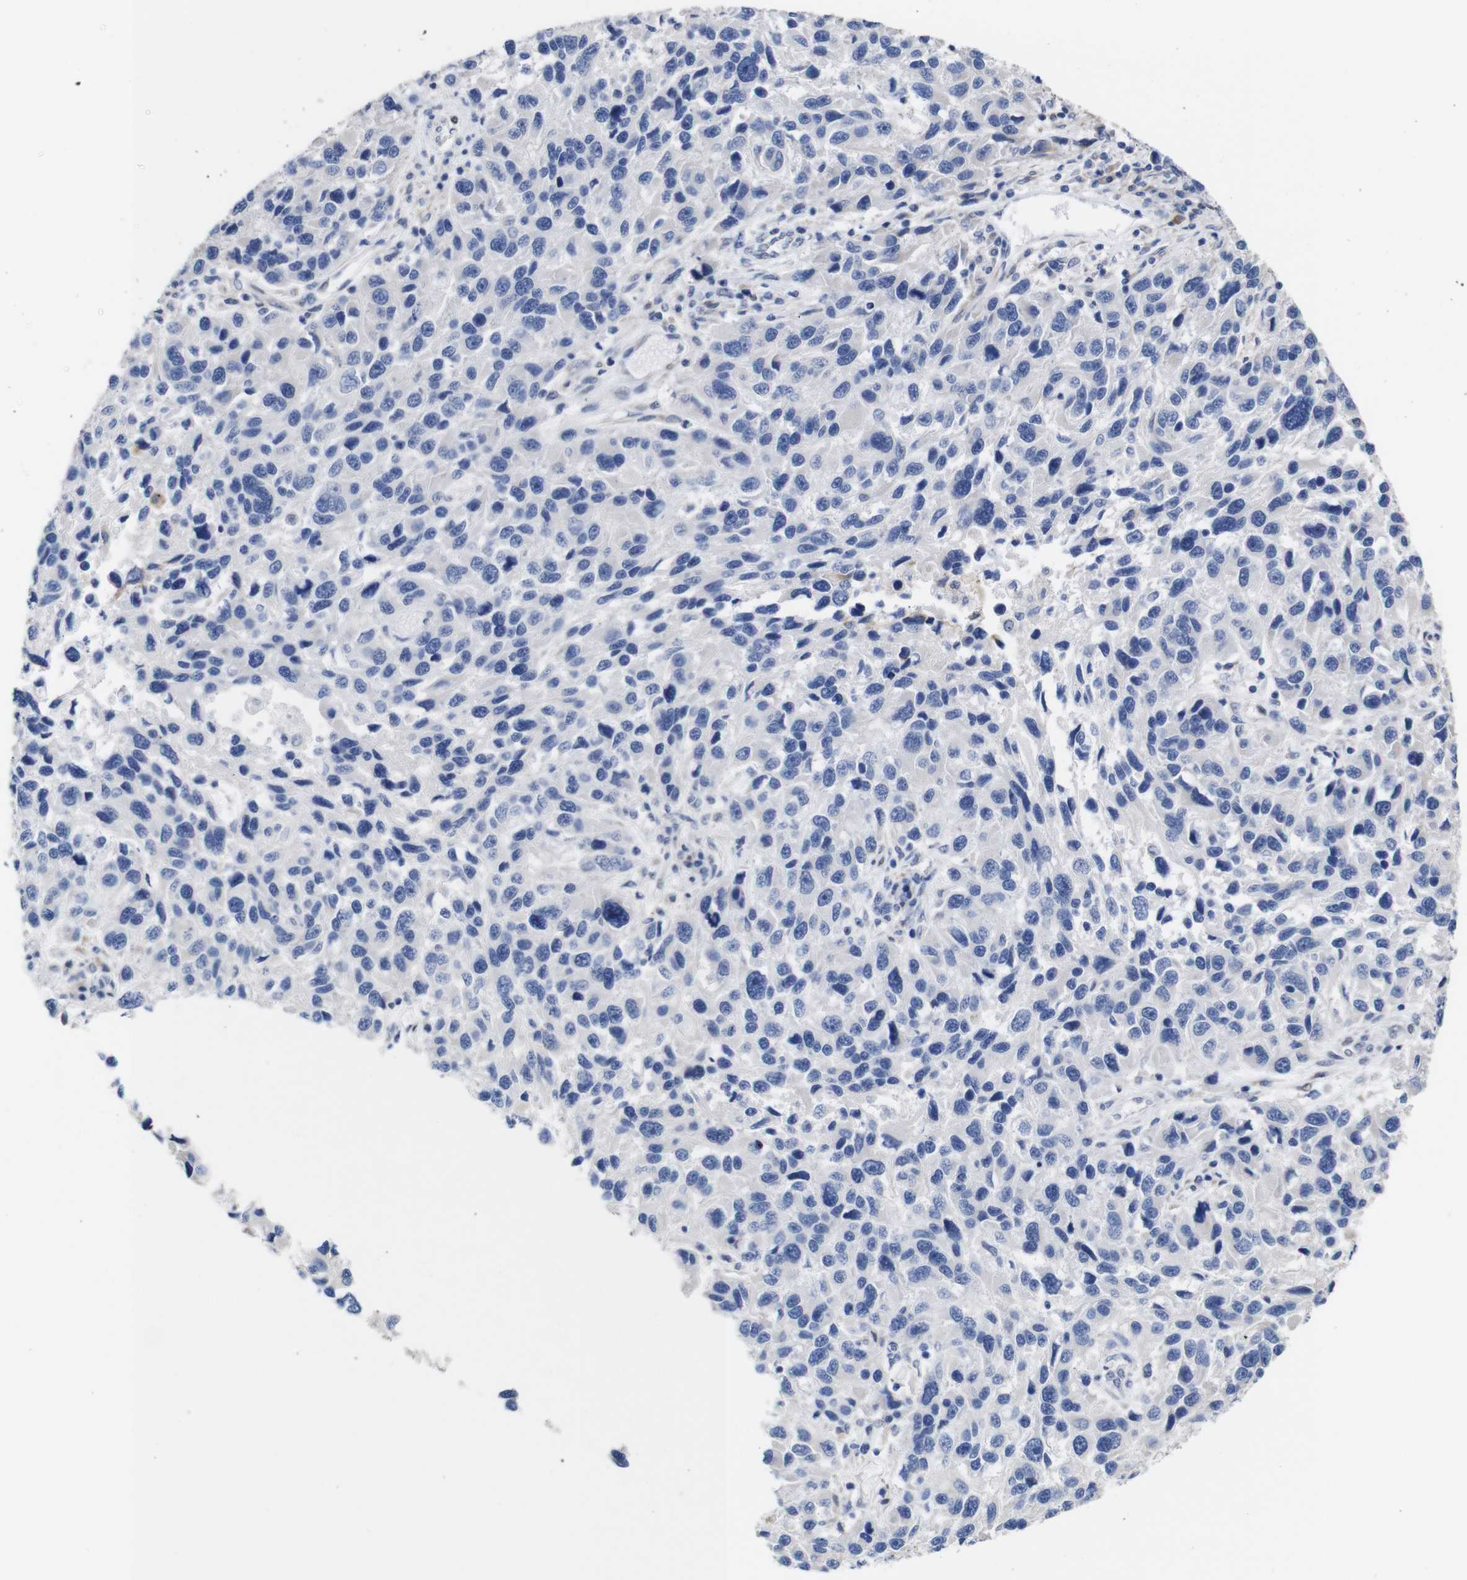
{"staining": {"intensity": "negative", "quantity": "none", "location": "none"}, "tissue": "melanoma", "cell_type": "Tumor cells", "image_type": "cancer", "snomed": [{"axis": "morphology", "description": "Malignant melanoma, NOS"}, {"axis": "topography", "description": "Skin"}], "caption": "DAB immunohistochemical staining of human malignant melanoma shows no significant positivity in tumor cells.", "gene": "TCEAL9", "patient": {"sex": "male", "age": 53}}